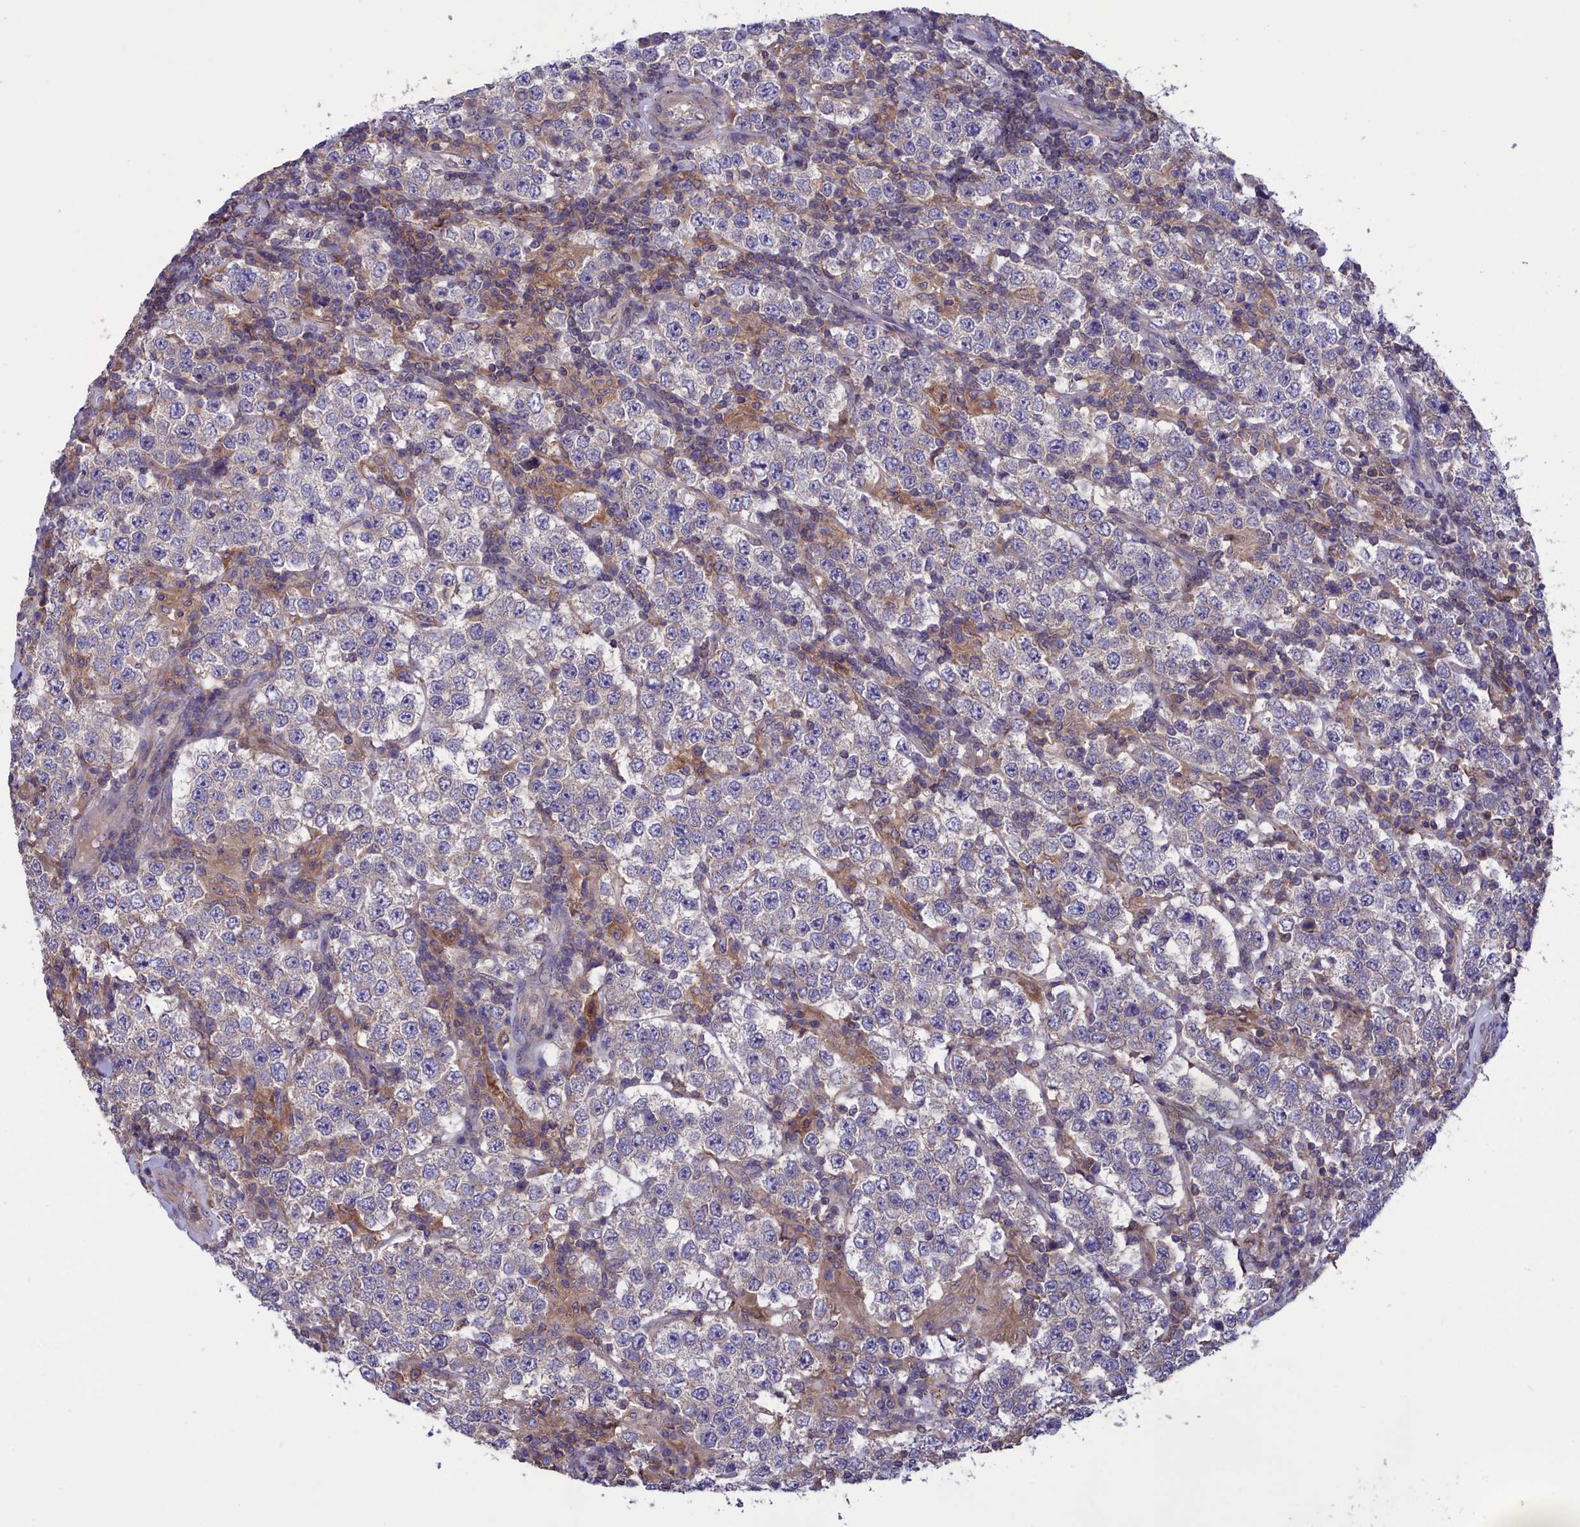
{"staining": {"intensity": "negative", "quantity": "none", "location": "none"}, "tissue": "testis cancer", "cell_type": "Tumor cells", "image_type": "cancer", "snomed": [{"axis": "morphology", "description": "Normal tissue, NOS"}, {"axis": "morphology", "description": "Urothelial carcinoma, High grade"}, {"axis": "morphology", "description": "Seminoma, NOS"}, {"axis": "morphology", "description": "Carcinoma, Embryonal, NOS"}, {"axis": "topography", "description": "Urinary bladder"}, {"axis": "topography", "description": "Testis"}], "caption": "Immunohistochemical staining of human testis high-grade urothelial carcinoma reveals no significant expression in tumor cells. (DAB (3,3'-diaminobenzidine) immunohistochemistry (IHC) with hematoxylin counter stain).", "gene": "AMDHD2", "patient": {"sex": "male", "age": 41}}